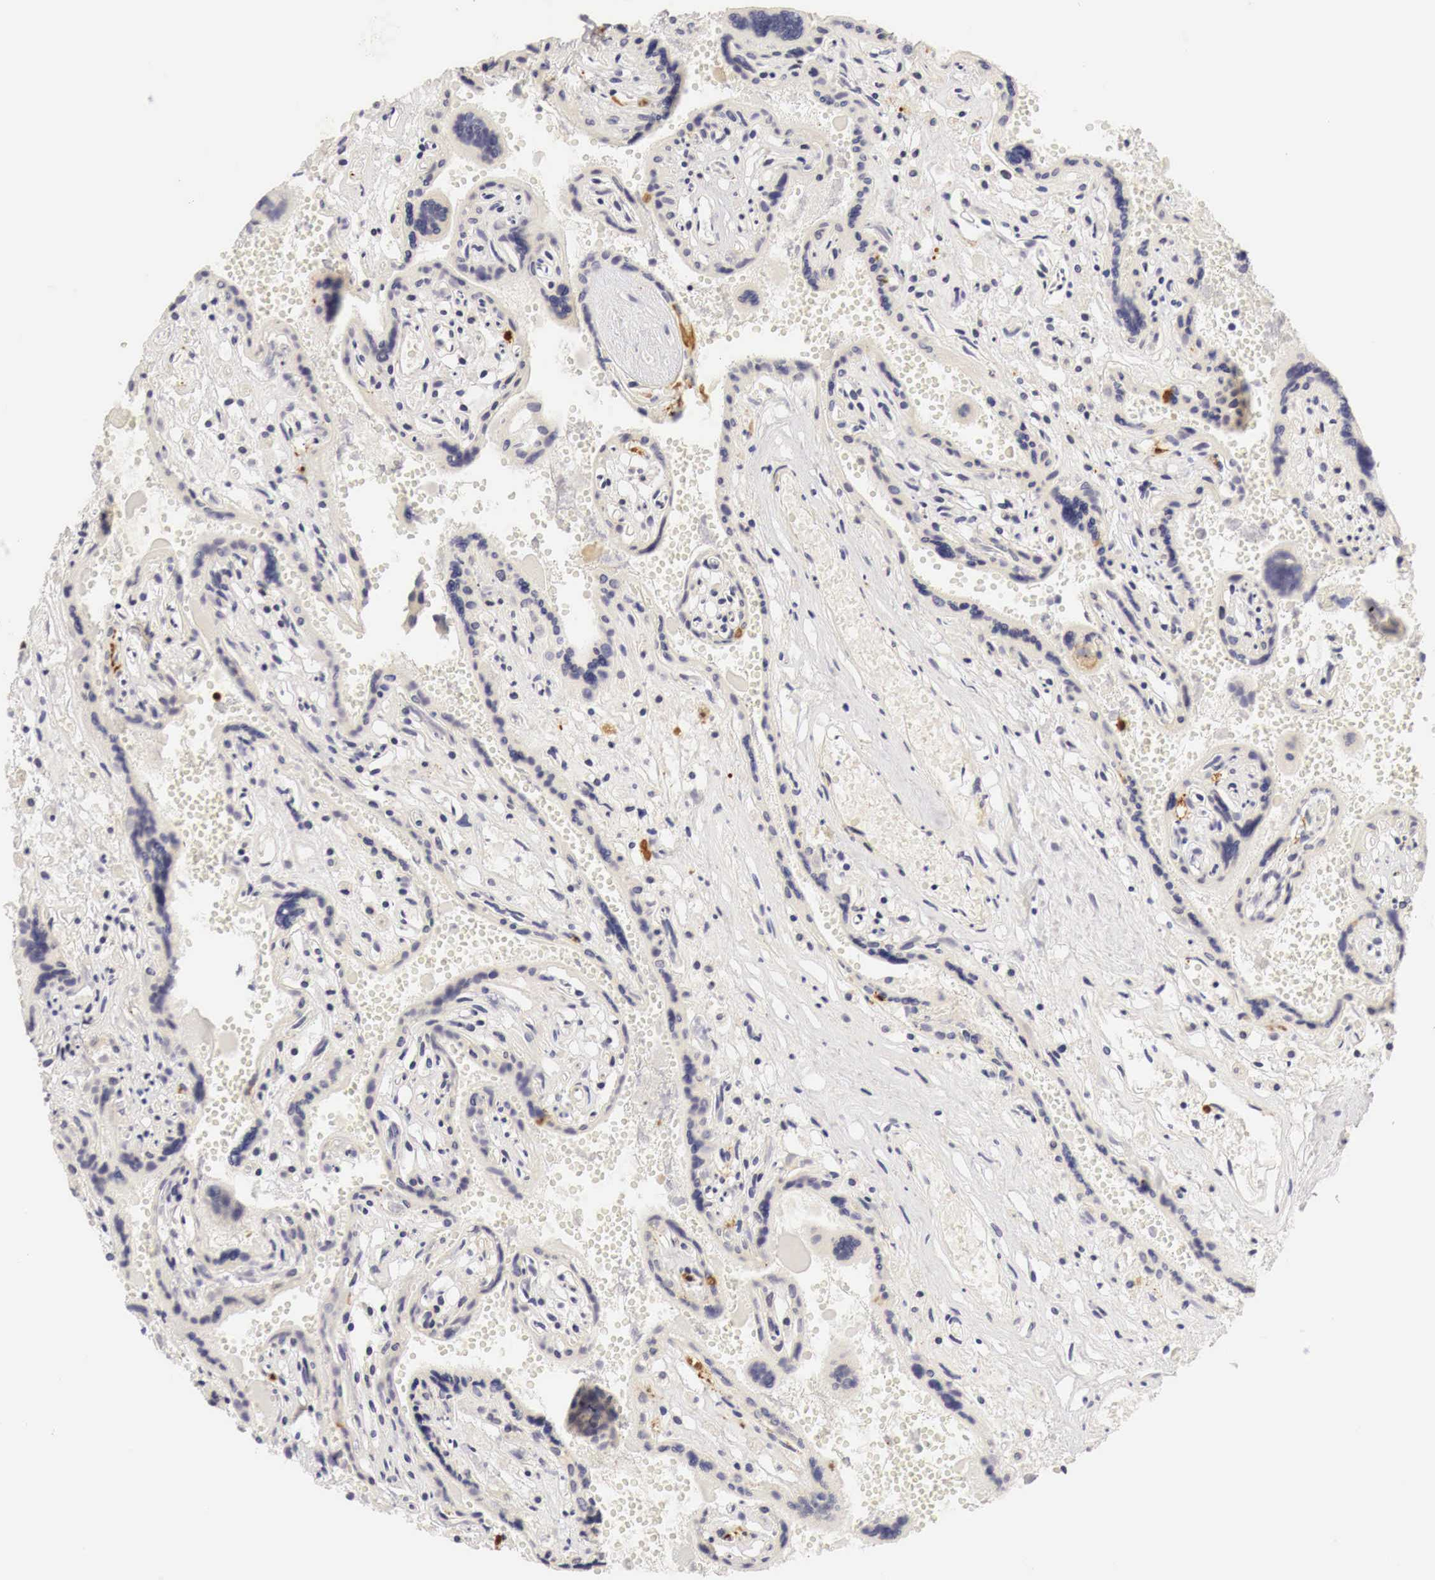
{"staining": {"intensity": "negative", "quantity": "none", "location": "none"}, "tissue": "placenta", "cell_type": "Decidual cells", "image_type": "normal", "snomed": [{"axis": "morphology", "description": "Normal tissue, NOS"}, {"axis": "topography", "description": "Placenta"}], "caption": "A high-resolution image shows immunohistochemistry (IHC) staining of benign placenta, which shows no significant staining in decidual cells.", "gene": "CASP3", "patient": {"sex": "female", "age": 40}}